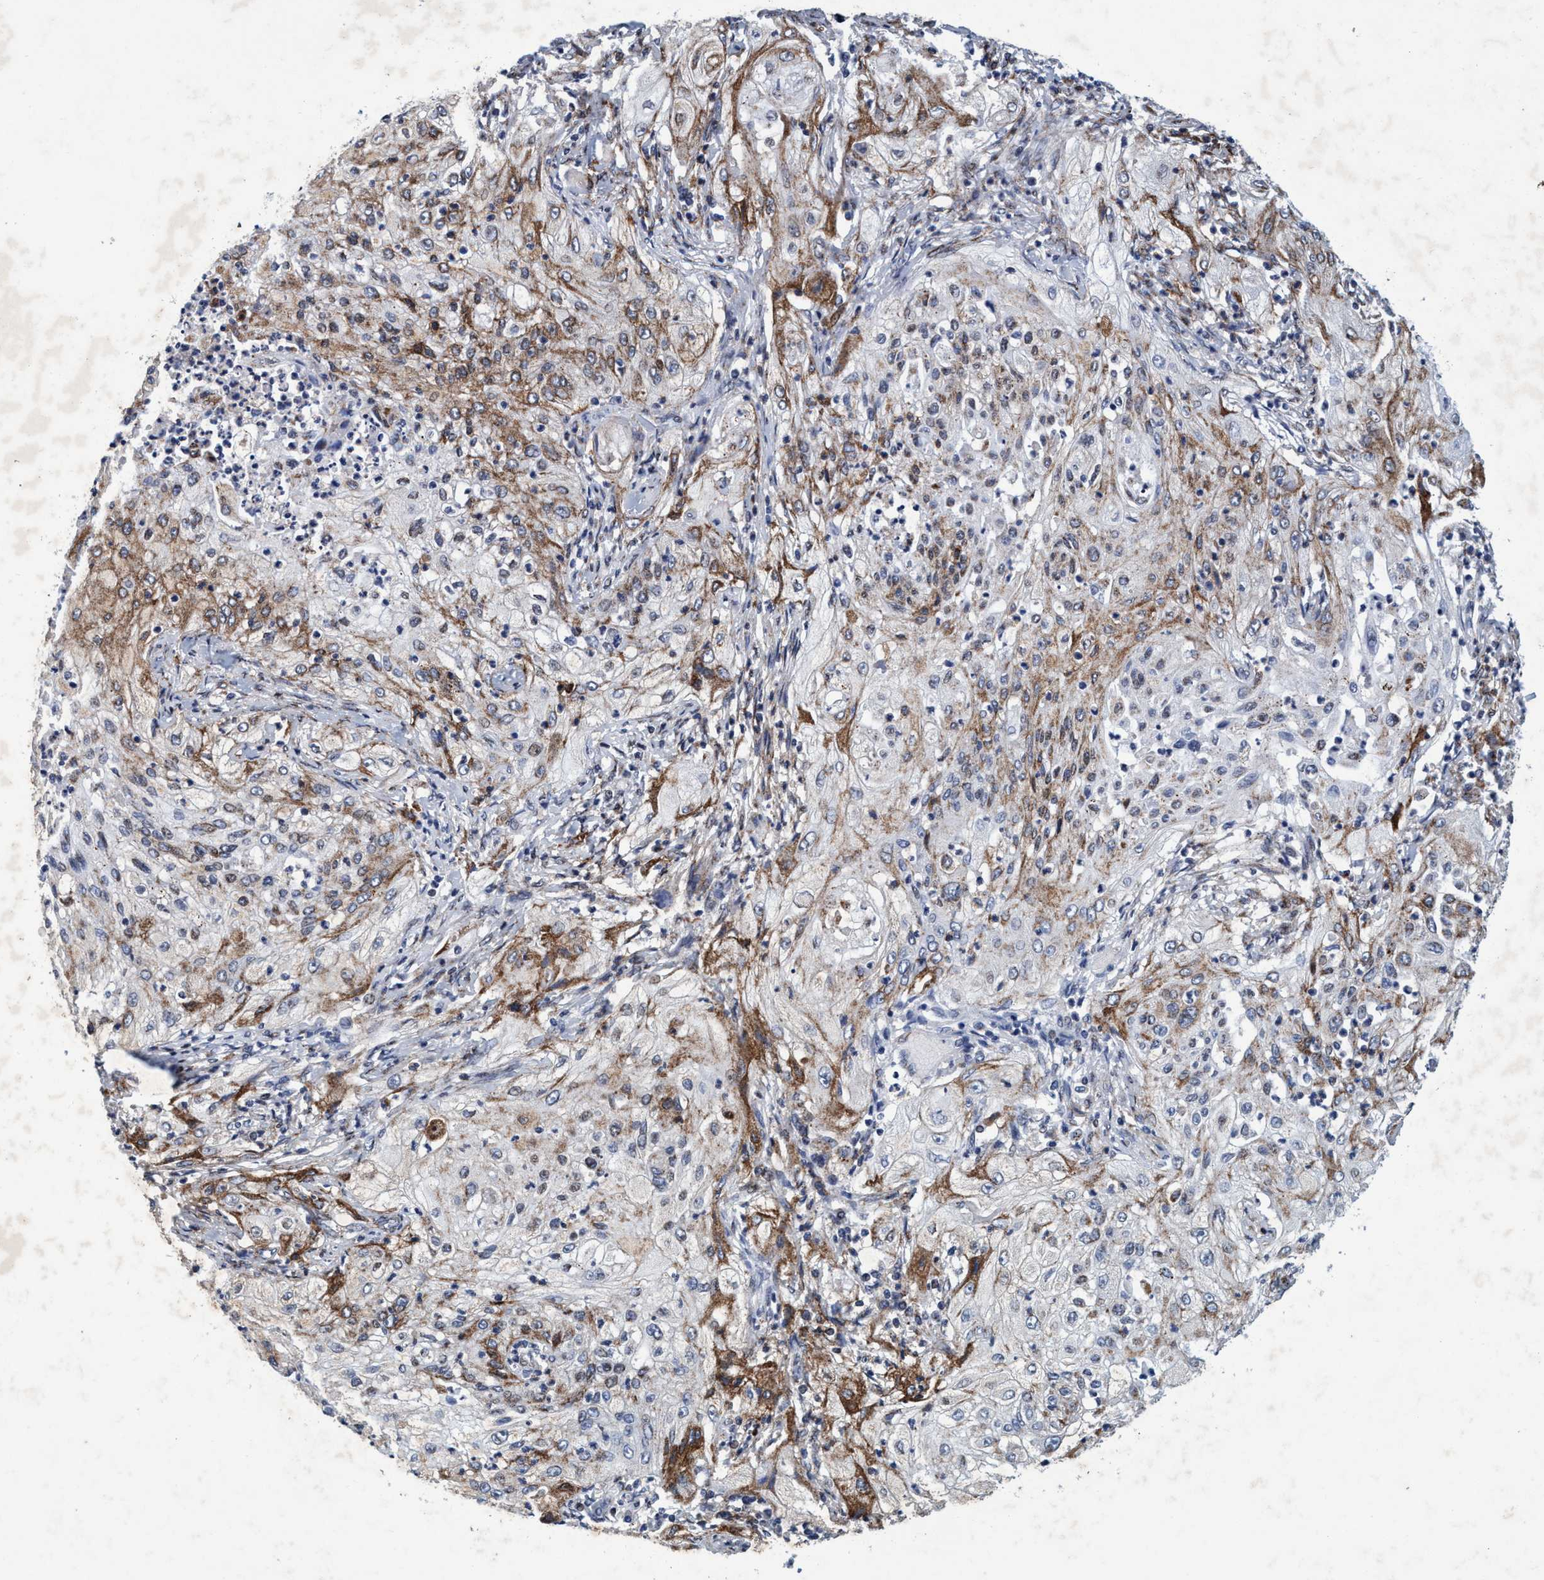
{"staining": {"intensity": "moderate", "quantity": "25%-75%", "location": "cytoplasmic/membranous"}, "tissue": "lung cancer", "cell_type": "Tumor cells", "image_type": "cancer", "snomed": [{"axis": "morphology", "description": "Inflammation, NOS"}, {"axis": "morphology", "description": "Squamous cell carcinoma, NOS"}, {"axis": "topography", "description": "Lymph node"}, {"axis": "topography", "description": "Soft tissue"}, {"axis": "topography", "description": "Lung"}], "caption": "Lung squamous cell carcinoma stained with a protein marker demonstrates moderate staining in tumor cells.", "gene": "GRB14", "patient": {"sex": "male", "age": 66}}